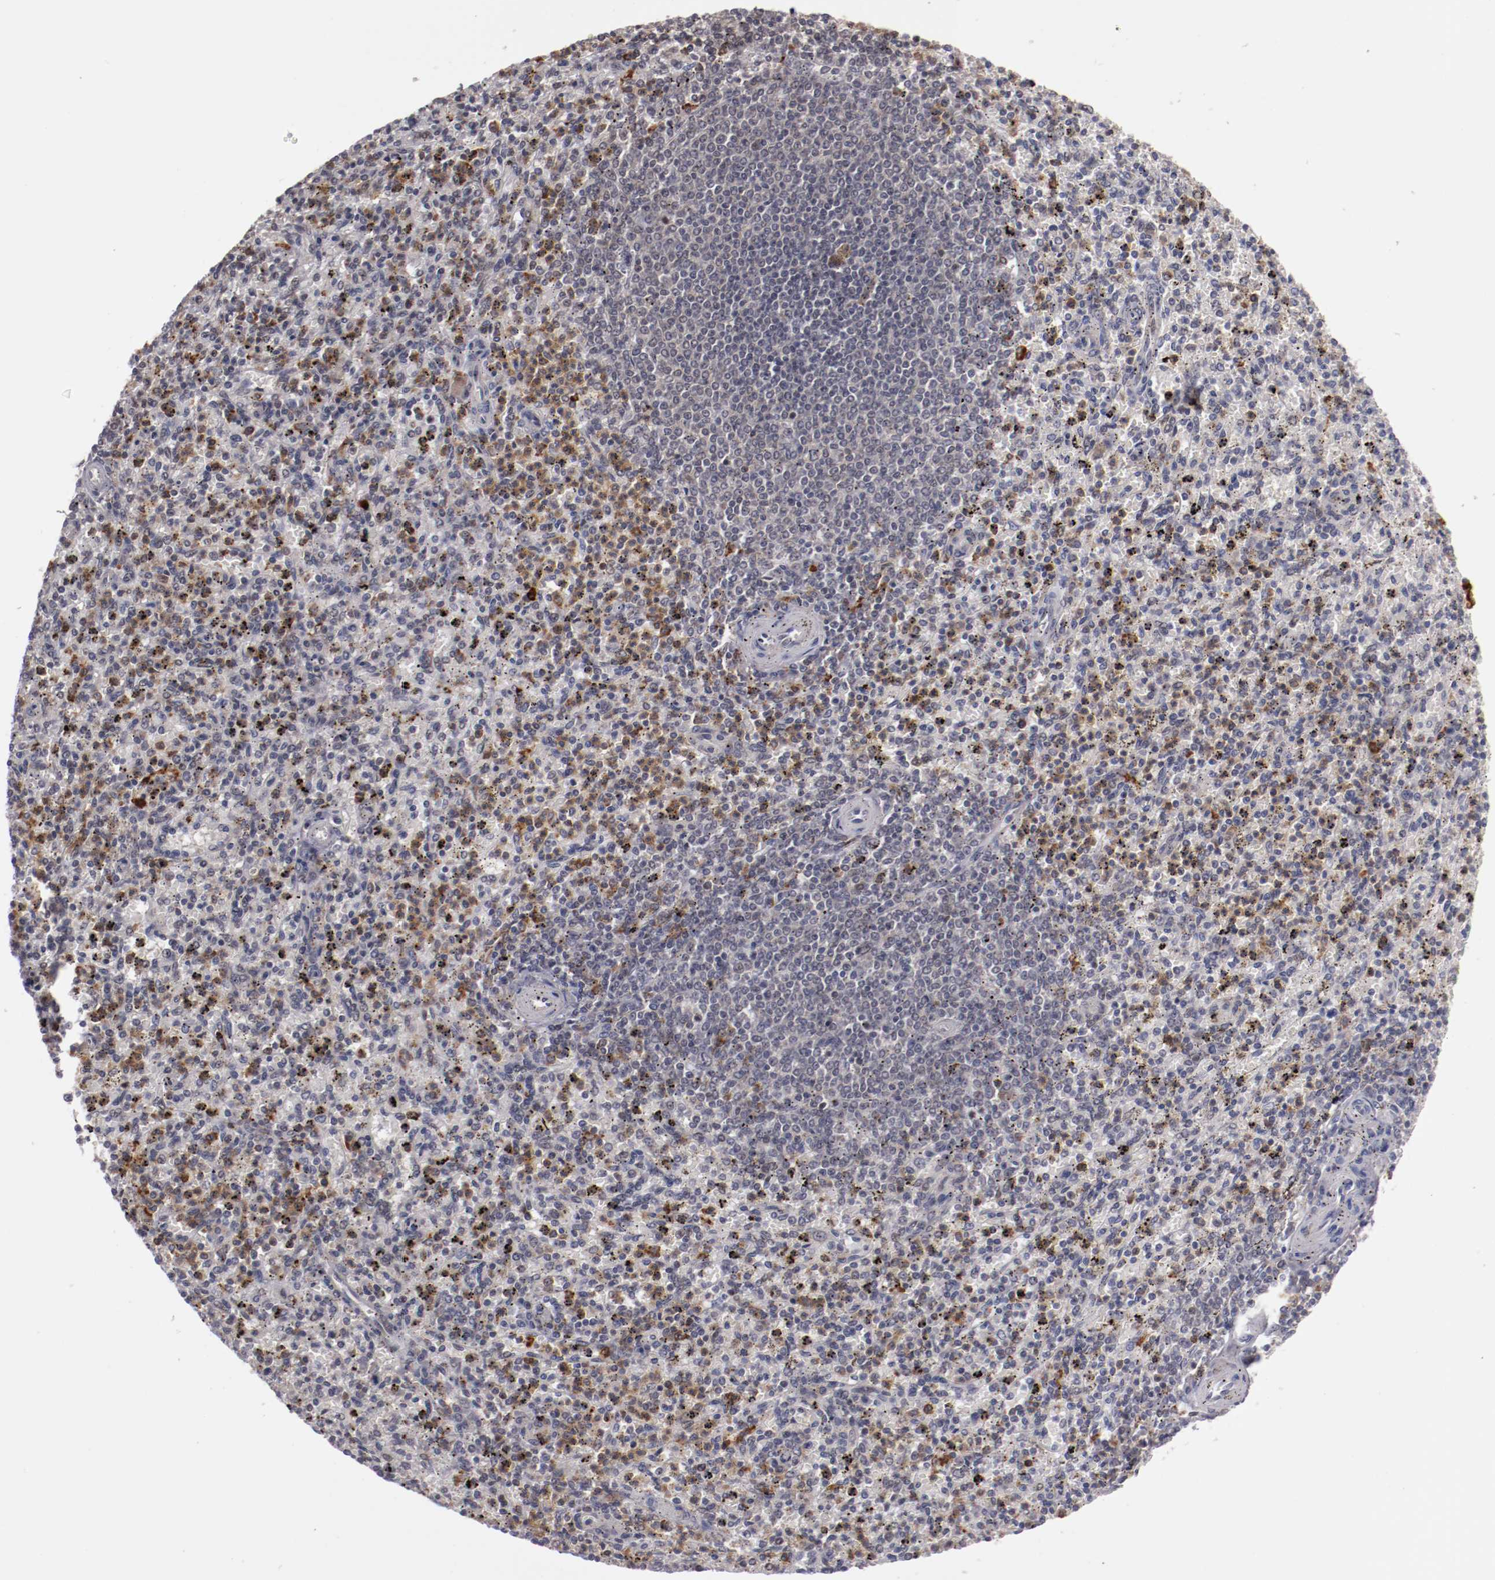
{"staining": {"intensity": "moderate", "quantity": "<25%", "location": "cytoplasmic/membranous"}, "tissue": "spleen", "cell_type": "Cells in red pulp", "image_type": "normal", "snomed": [{"axis": "morphology", "description": "Normal tissue, NOS"}, {"axis": "topography", "description": "Spleen"}], "caption": "Immunohistochemistry (DAB (3,3'-diaminobenzidine)) staining of benign human spleen reveals moderate cytoplasmic/membranous protein expression in about <25% of cells in red pulp.", "gene": "STX3", "patient": {"sex": "male", "age": 72}}